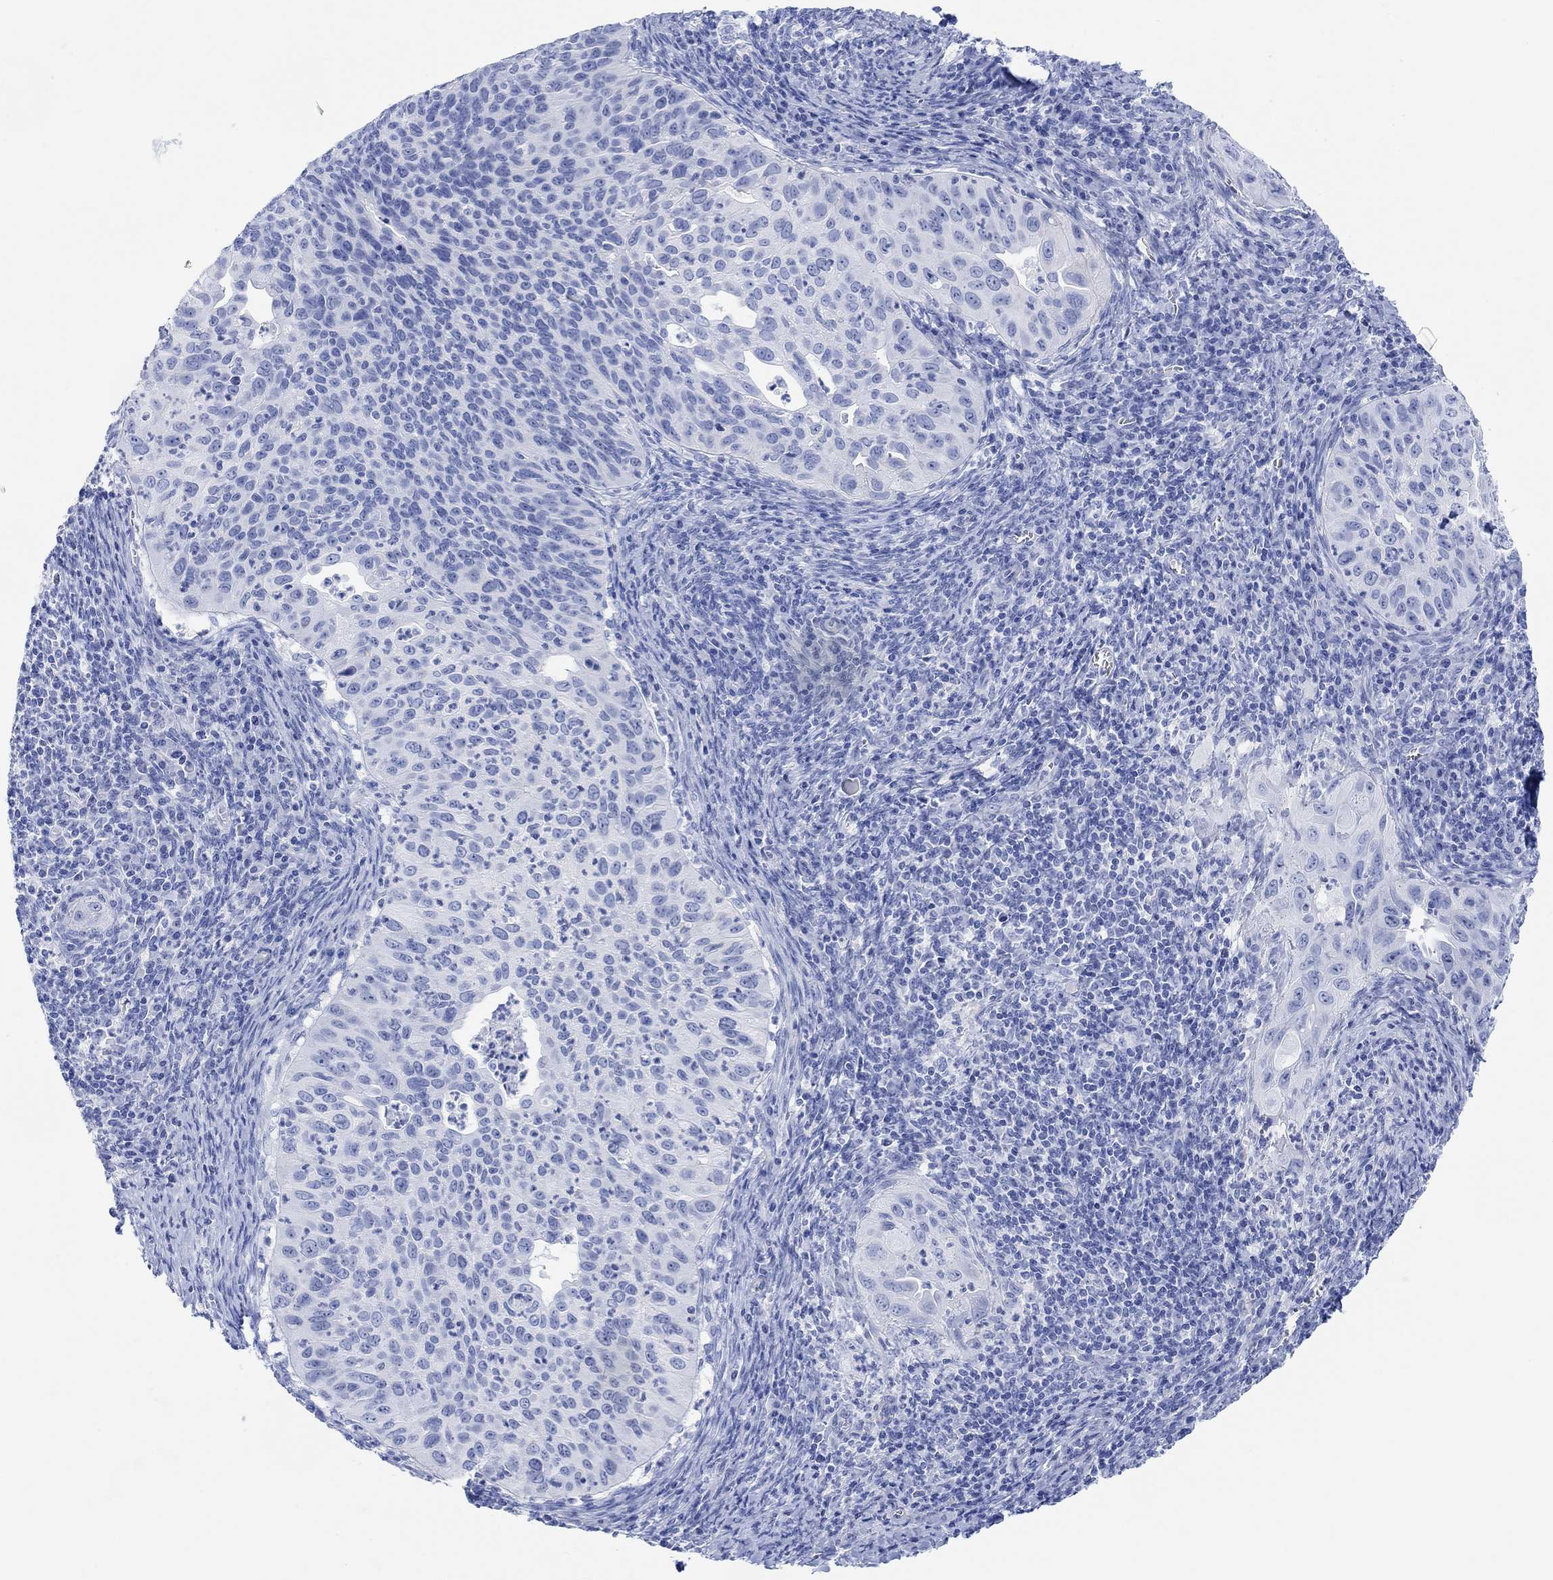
{"staining": {"intensity": "negative", "quantity": "none", "location": "none"}, "tissue": "cervical cancer", "cell_type": "Tumor cells", "image_type": "cancer", "snomed": [{"axis": "morphology", "description": "Squamous cell carcinoma, NOS"}, {"axis": "topography", "description": "Cervix"}], "caption": "Tumor cells show no significant protein positivity in cervical cancer.", "gene": "ANKRD33", "patient": {"sex": "female", "age": 26}}